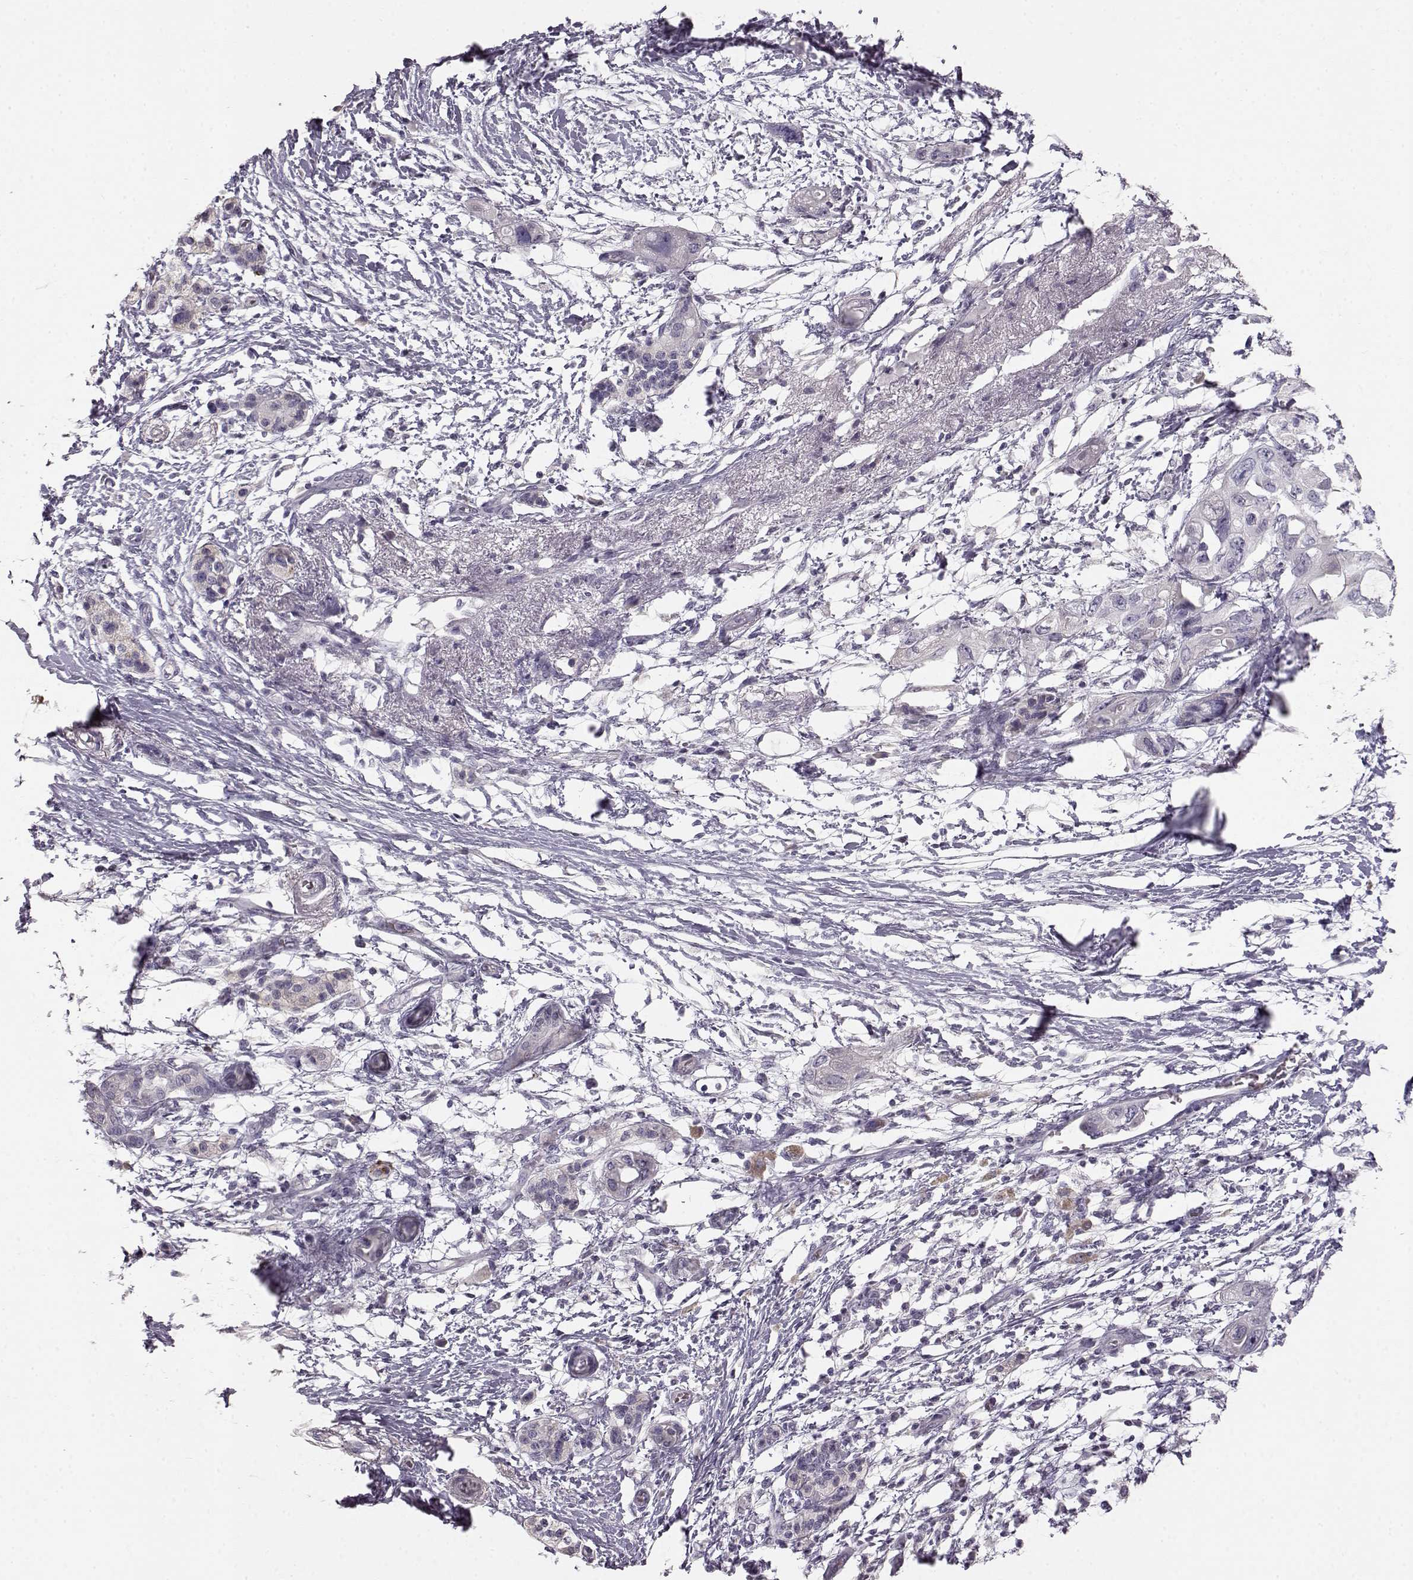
{"staining": {"intensity": "negative", "quantity": "none", "location": "none"}, "tissue": "pancreatic cancer", "cell_type": "Tumor cells", "image_type": "cancer", "snomed": [{"axis": "morphology", "description": "Adenocarcinoma, NOS"}, {"axis": "topography", "description": "Pancreas"}], "caption": "Immunohistochemical staining of human pancreatic cancer (adenocarcinoma) displays no significant staining in tumor cells.", "gene": "BFSP2", "patient": {"sex": "female", "age": 72}}